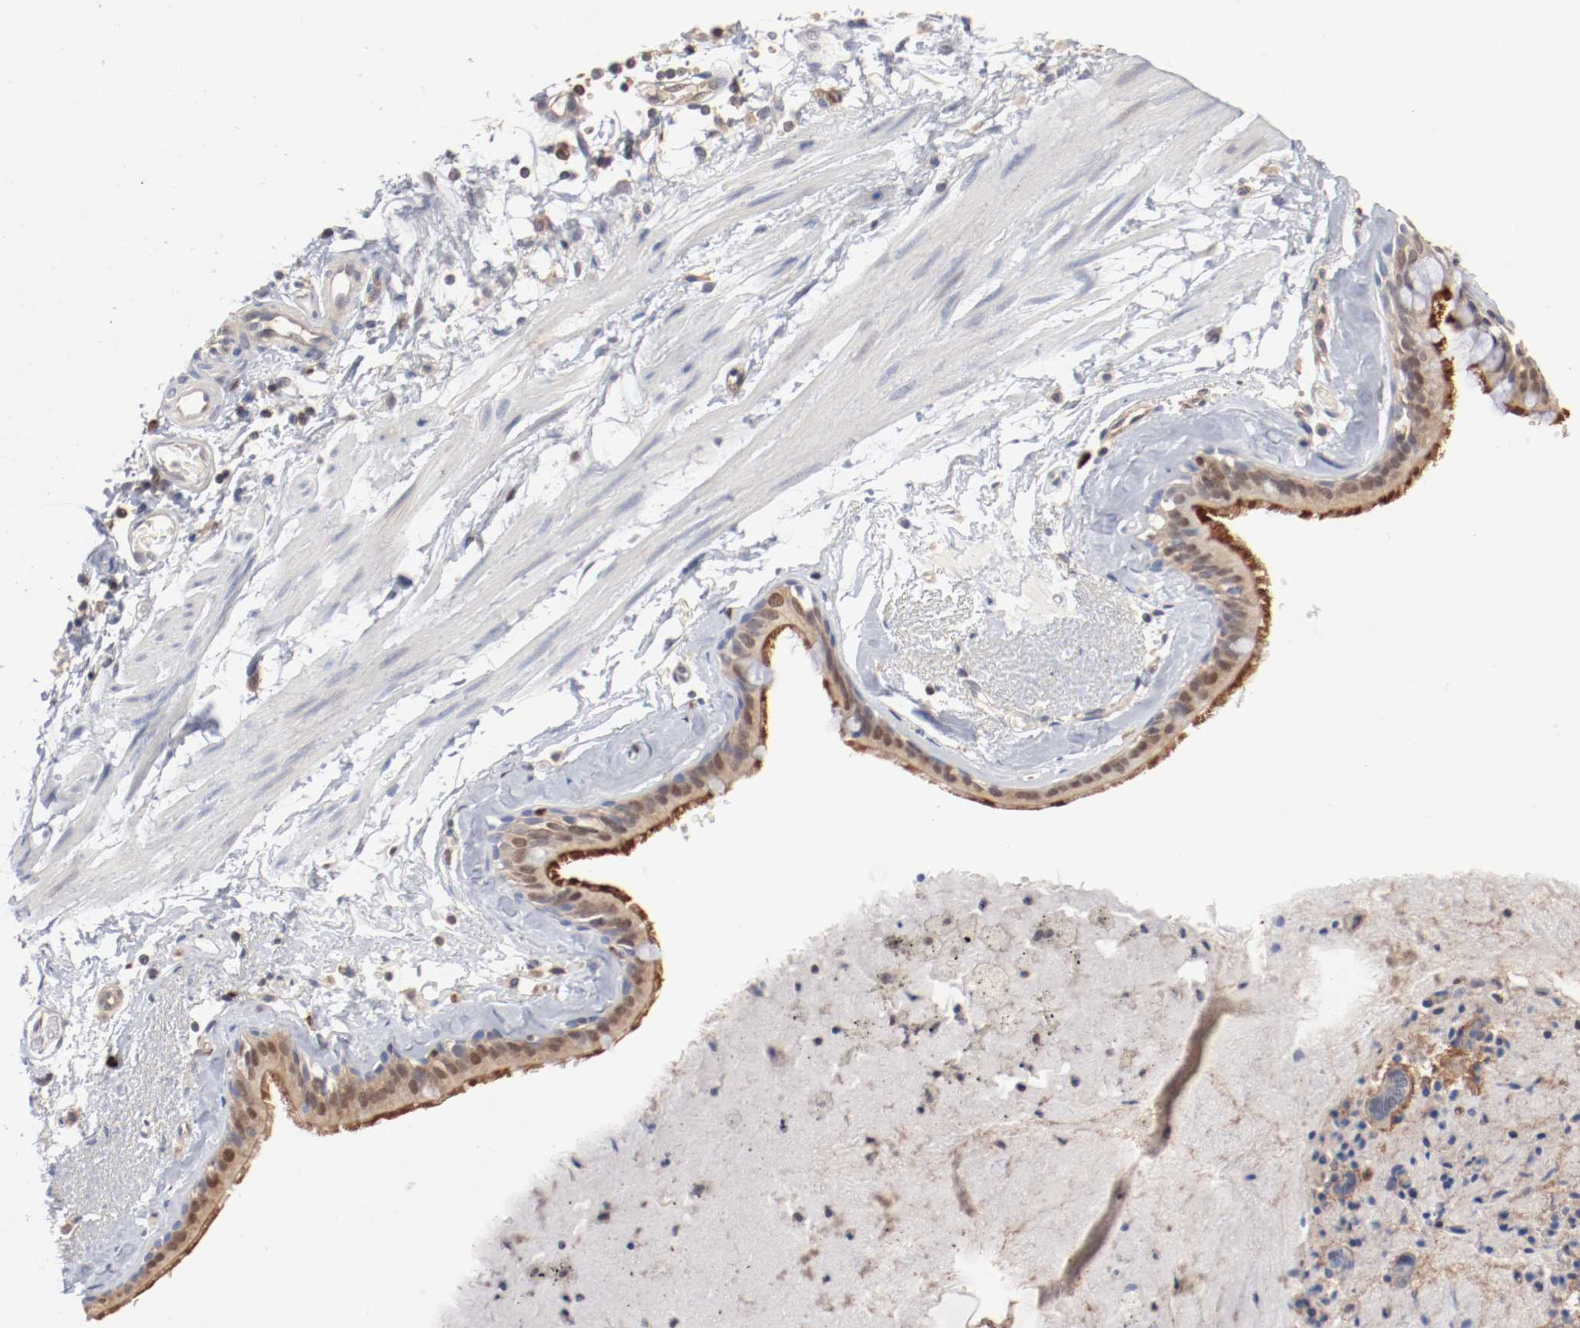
{"staining": {"intensity": "moderate", "quantity": ">75%", "location": "cytoplasmic/membranous"}, "tissue": "bronchus", "cell_type": "Respiratory epithelial cells", "image_type": "normal", "snomed": [{"axis": "morphology", "description": "Normal tissue, NOS"}, {"axis": "topography", "description": "Bronchus"}, {"axis": "topography", "description": "Lung"}], "caption": "A high-resolution micrograph shows IHC staining of benign bronchus, which exhibits moderate cytoplasmic/membranous staining in approximately >75% of respiratory epithelial cells. (IHC, brightfield microscopy, high magnification).", "gene": "ARHGEF6", "patient": {"sex": "female", "age": 56}}